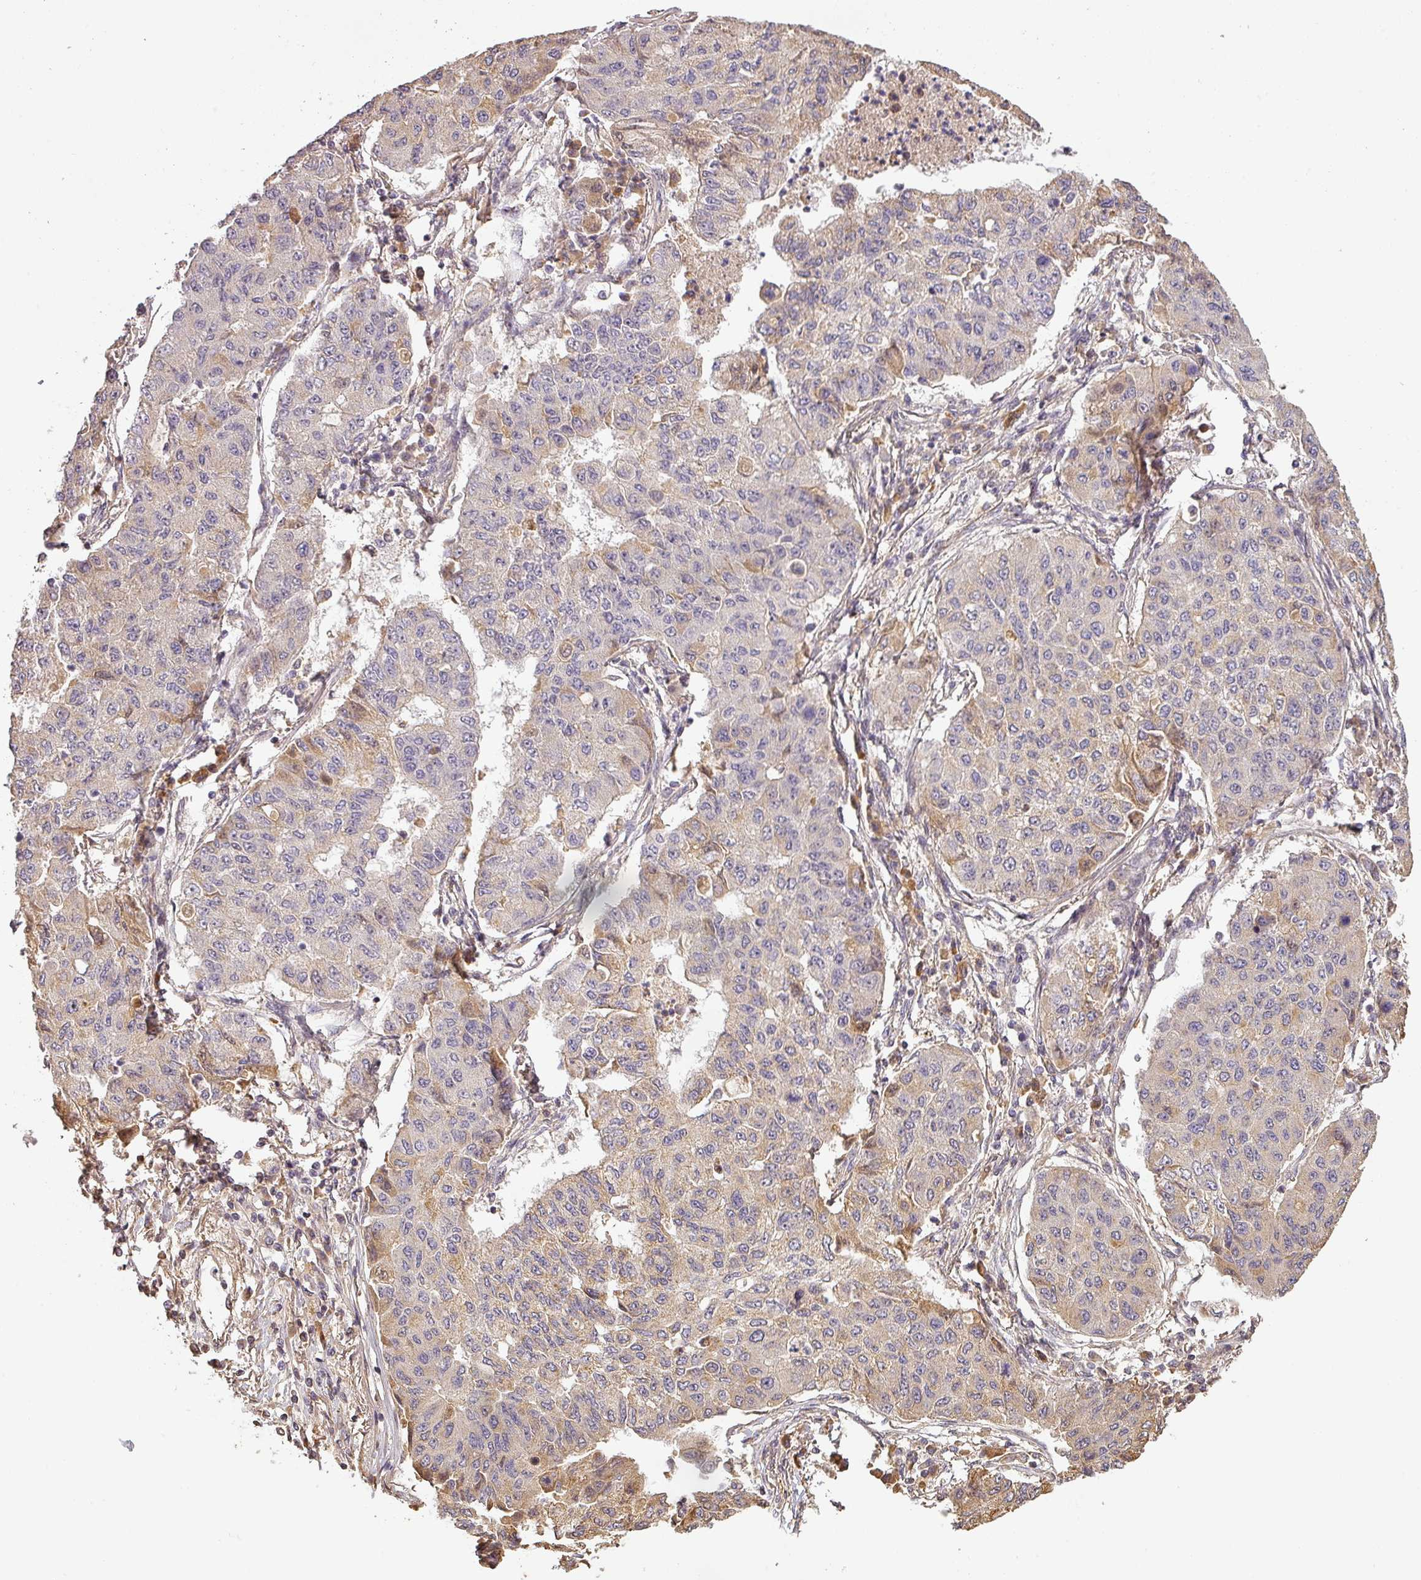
{"staining": {"intensity": "weak", "quantity": "25%-75%", "location": "cytoplasmic/membranous"}, "tissue": "lung cancer", "cell_type": "Tumor cells", "image_type": "cancer", "snomed": [{"axis": "morphology", "description": "Squamous cell carcinoma, NOS"}, {"axis": "topography", "description": "Lung"}], "caption": "This is an image of immunohistochemistry (IHC) staining of lung cancer, which shows weak staining in the cytoplasmic/membranous of tumor cells.", "gene": "BPIFB3", "patient": {"sex": "male", "age": 74}}